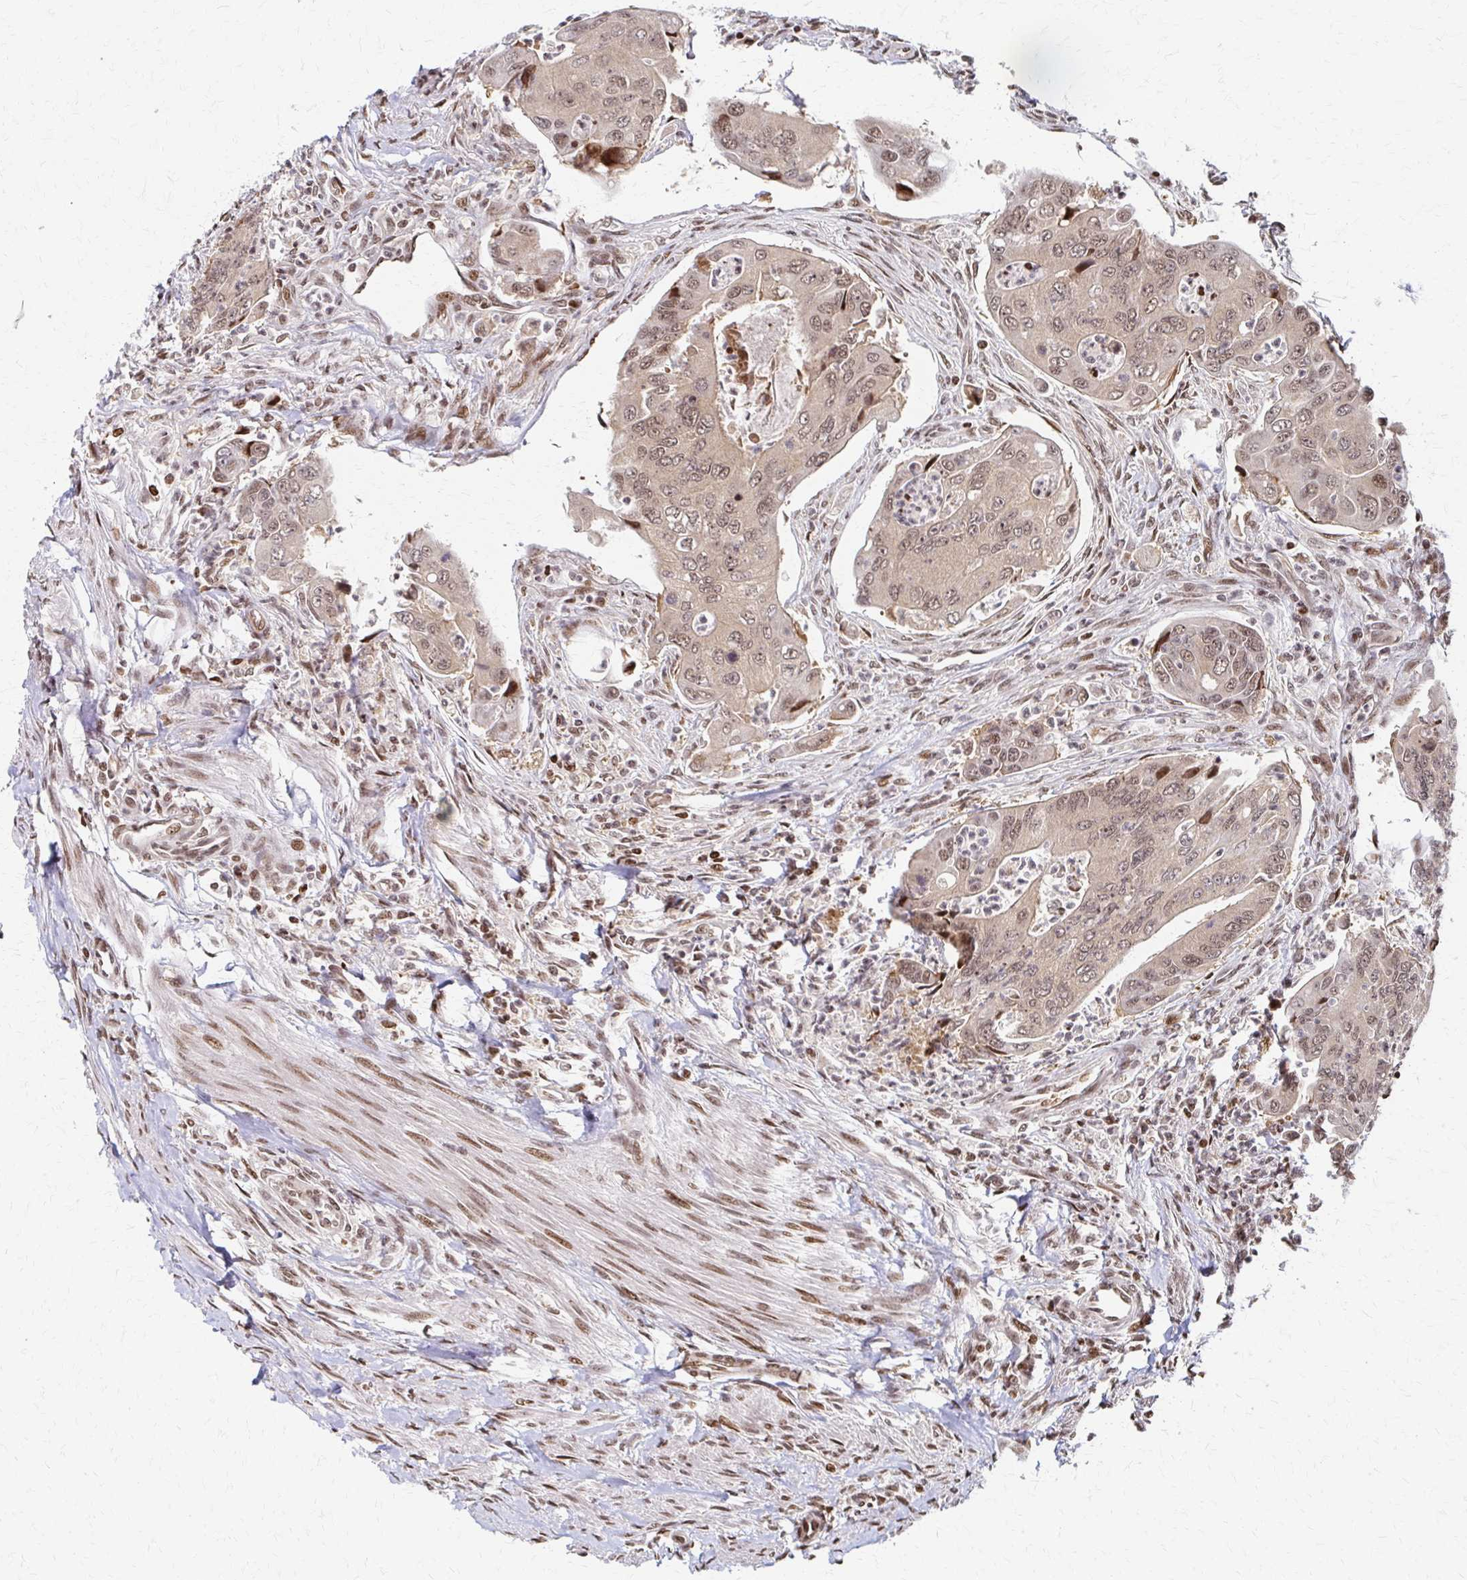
{"staining": {"intensity": "weak", "quantity": "25%-75%", "location": "cytoplasmic/membranous,nuclear"}, "tissue": "colorectal cancer", "cell_type": "Tumor cells", "image_type": "cancer", "snomed": [{"axis": "morphology", "description": "Adenocarcinoma, NOS"}, {"axis": "topography", "description": "Colon"}], "caption": "Human adenocarcinoma (colorectal) stained for a protein (brown) displays weak cytoplasmic/membranous and nuclear positive positivity in approximately 25%-75% of tumor cells.", "gene": "PSMD7", "patient": {"sex": "female", "age": 67}}